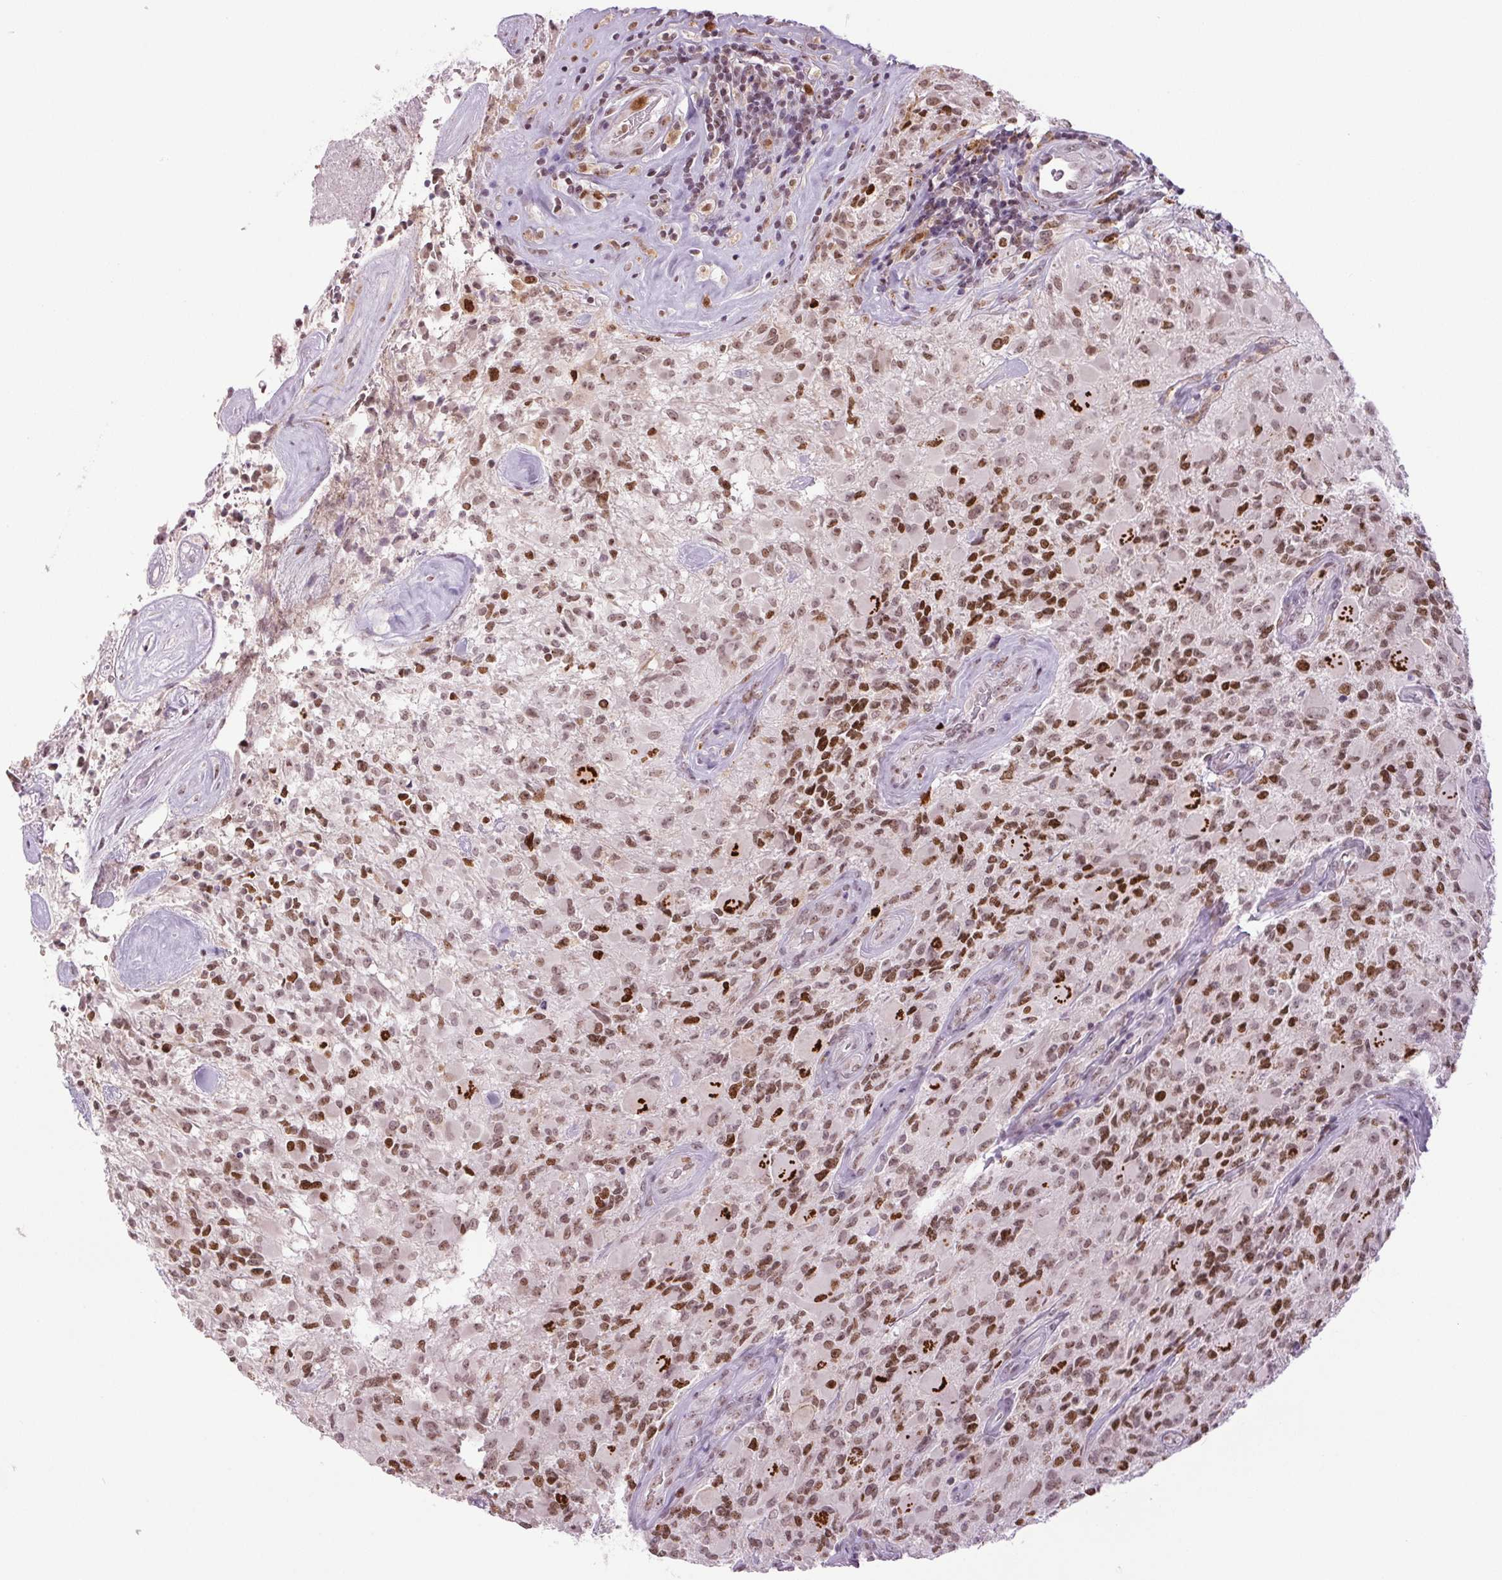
{"staining": {"intensity": "moderate", "quantity": ">75%", "location": "nuclear"}, "tissue": "glioma", "cell_type": "Tumor cells", "image_type": "cancer", "snomed": [{"axis": "morphology", "description": "Glioma, malignant, High grade"}, {"axis": "topography", "description": "Brain"}], "caption": "DAB immunohistochemical staining of malignant glioma (high-grade) shows moderate nuclear protein staining in approximately >75% of tumor cells. (DAB IHC, brown staining for protein, blue staining for nuclei).", "gene": "SMIM6", "patient": {"sex": "female", "age": 65}}